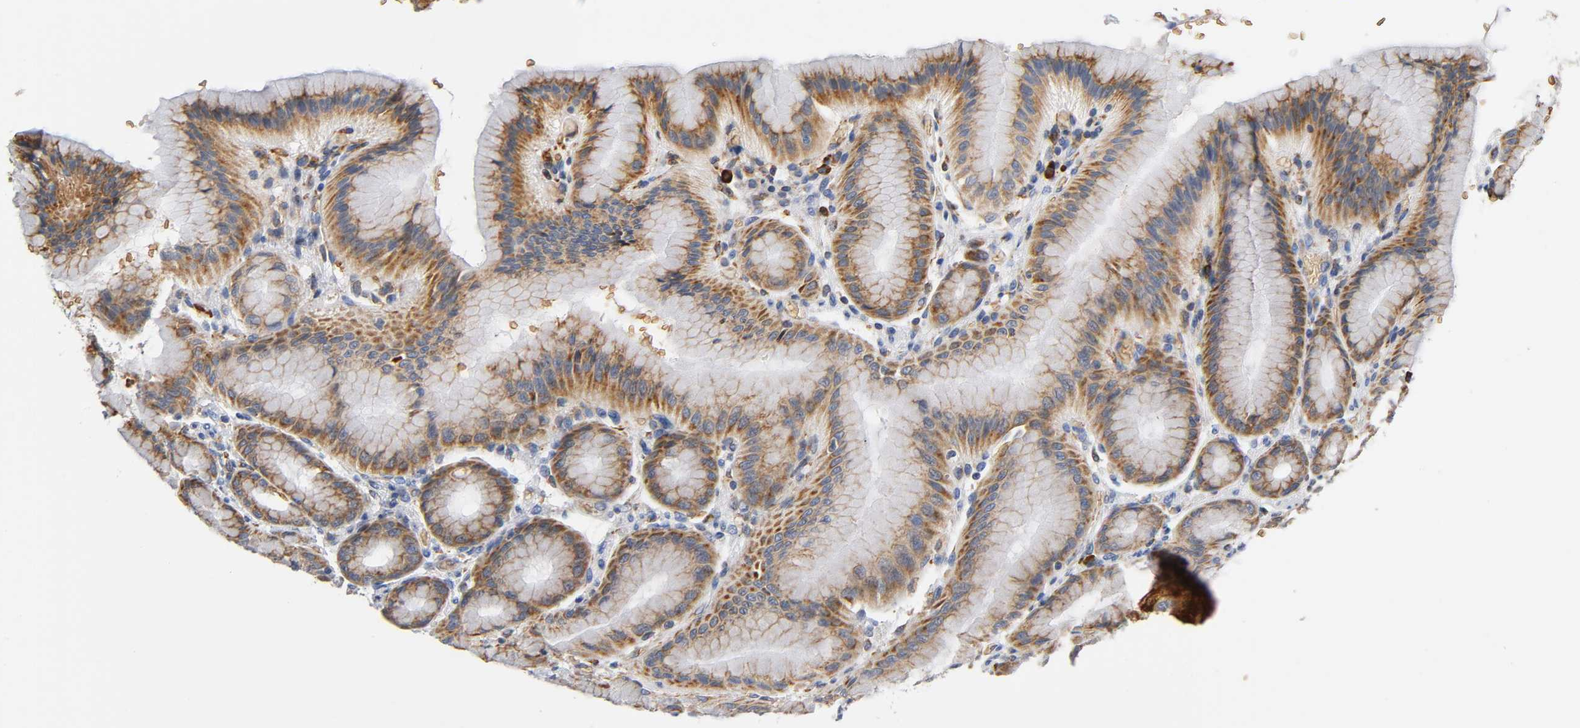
{"staining": {"intensity": "strong", "quantity": ">75%", "location": "cytoplasmic/membranous"}, "tissue": "stomach", "cell_type": "Glandular cells", "image_type": "normal", "snomed": [{"axis": "morphology", "description": "Normal tissue, NOS"}, {"axis": "morphology", "description": "Adenocarcinoma, NOS"}, {"axis": "topography", "description": "Stomach"}, {"axis": "topography", "description": "Stomach, lower"}], "caption": "Immunohistochemical staining of benign human stomach shows strong cytoplasmic/membranous protein positivity in approximately >75% of glandular cells. The protein of interest is stained brown, and the nuclei are stained in blue (DAB IHC with brightfield microscopy, high magnification).", "gene": "UCKL1", "patient": {"sex": "female", "age": 65}}